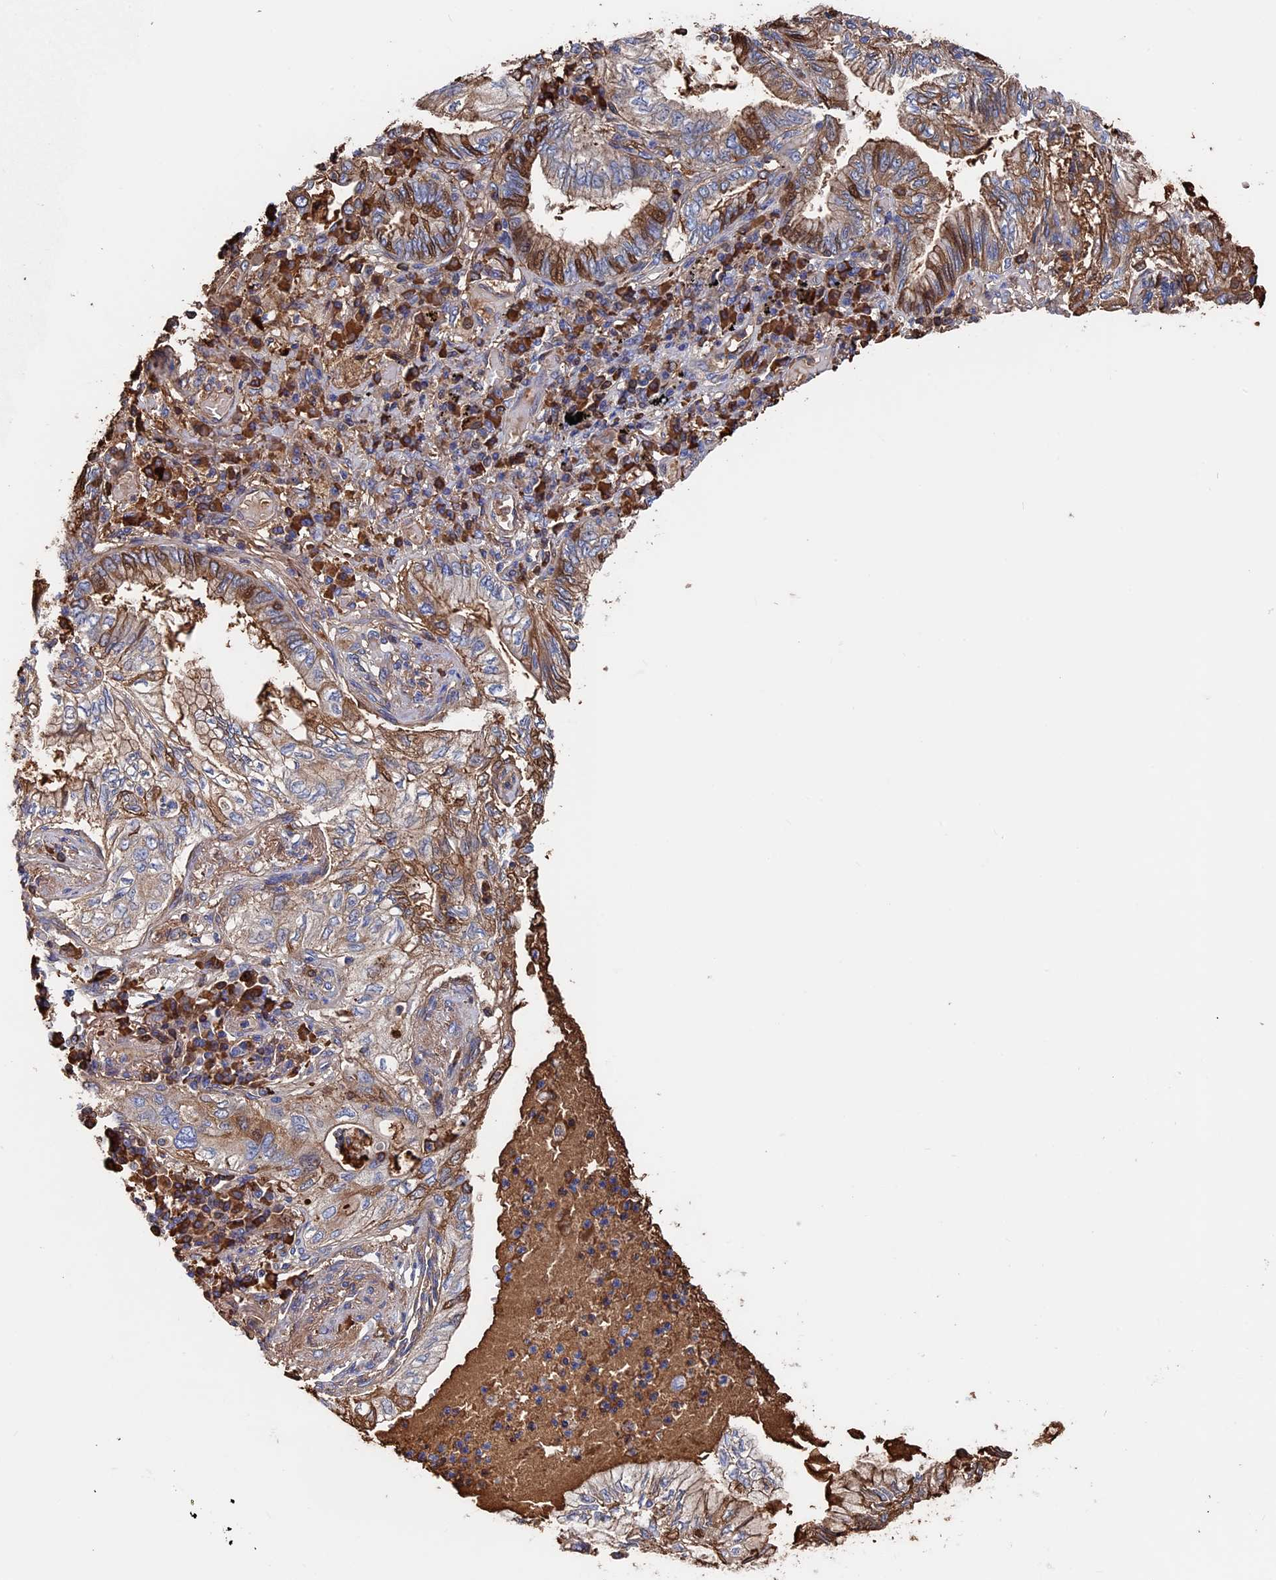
{"staining": {"intensity": "weak", "quantity": ">75%", "location": "cytoplasmic/membranous"}, "tissue": "lung cancer", "cell_type": "Tumor cells", "image_type": "cancer", "snomed": [{"axis": "morphology", "description": "Adenocarcinoma, NOS"}, {"axis": "topography", "description": "Lung"}], "caption": "High-power microscopy captured an immunohistochemistry histopathology image of lung adenocarcinoma, revealing weak cytoplasmic/membranous positivity in approximately >75% of tumor cells.", "gene": "RPUSD1", "patient": {"sex": "female", "age": 70}}